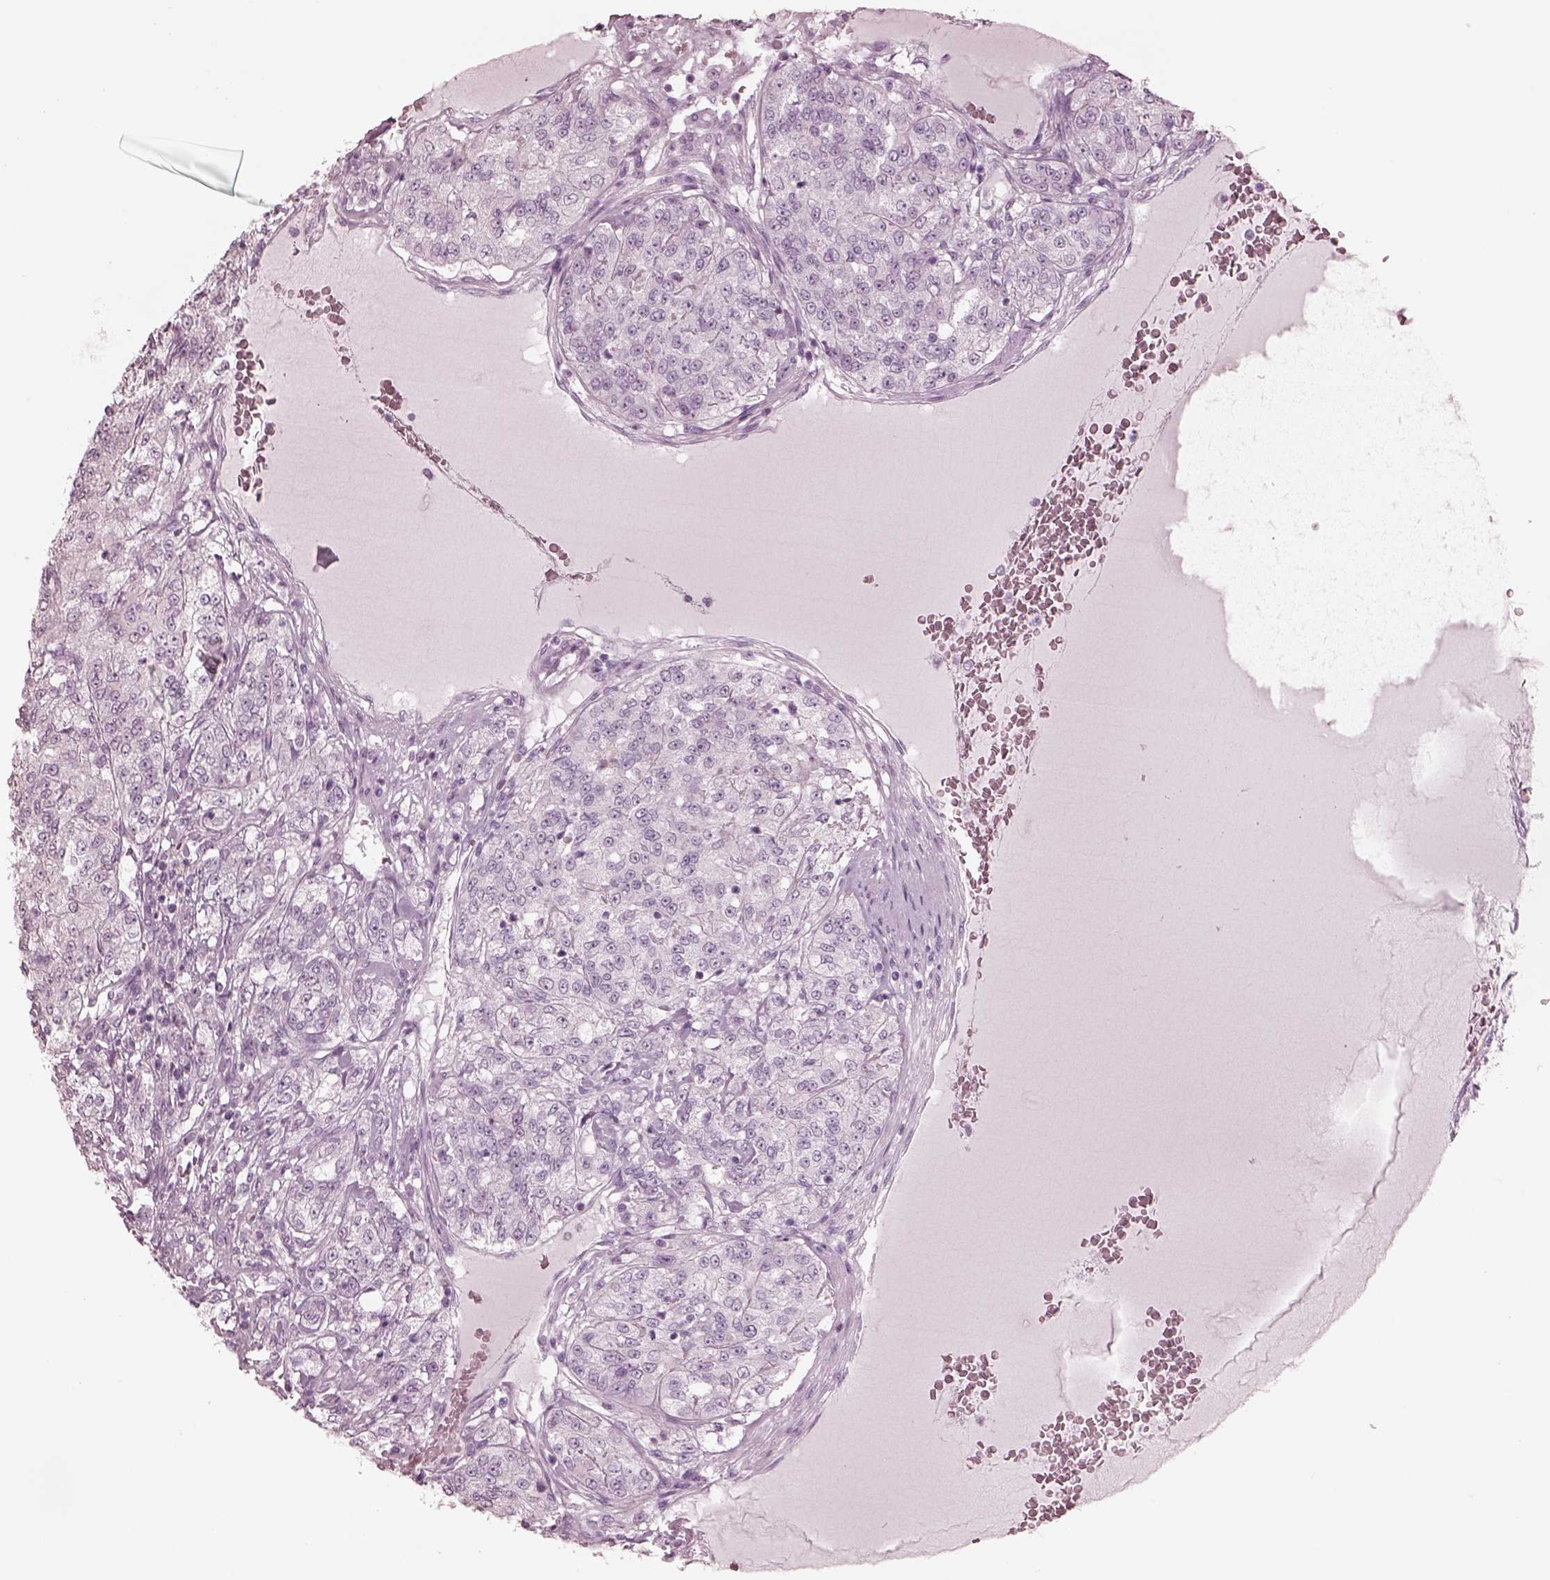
{"staining": {"intensity": "negative", "quantity": "none", "location": "none"}, "tissue": "renal cancer", "cell_type": "Tumor cells", "image_type": "cancer", "snomed": [{"axis": "morphology", "description": "Adenocarcinoma, NOS"}, {"axis": "topography", "description": "Kidney"}], "caption": "There is no significant positivity in tumor cells of renal cancer.", "gene": "KRTAP24-1", "patient": {"sex": "female", "age": 63}}